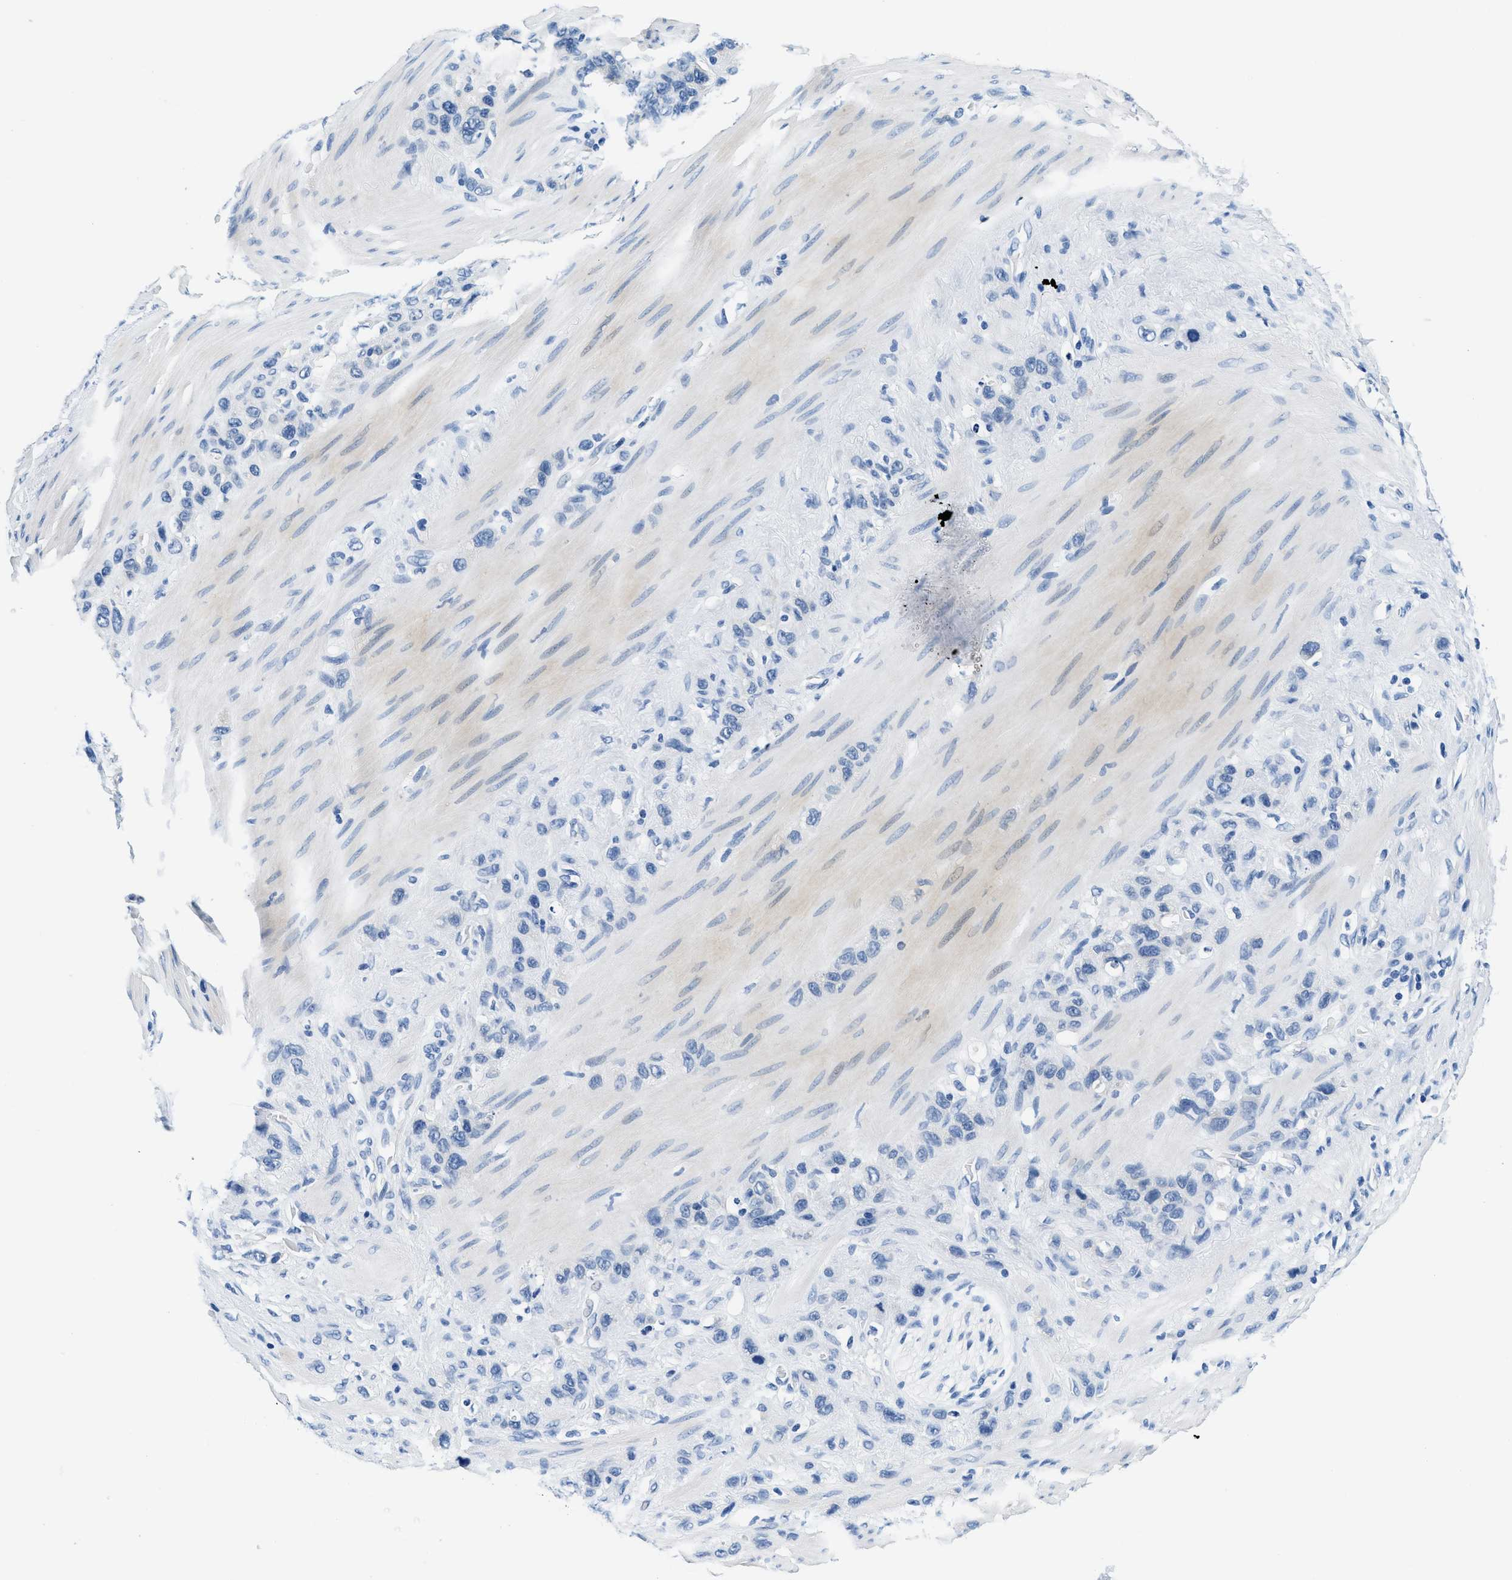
{"staining": {"intensity": "negative", "quantity": "none", "location": "none"}, "tissue": "stomach cancer", "cell_type": "Tumor cells", "image_type": "cancer", "snomed": [{"axis": "morphology", "description": "Adenocarcinoma, NOS"}, {"axis": "morphology", "description": "Adenocarcinoma, High grade"}, {"axis": "topography", "description": "Stomach, upper"}, {"axis": "topography", "description": "Stomach, lower"}], "caption": "IHC image of neoplastic tissue: adenocarcinoma (stomach) stained with DAB exhibits no significant protein expression in tumor cells.", "gene": "GSTM3", "patient": {"sex": "female", "age": 65}}